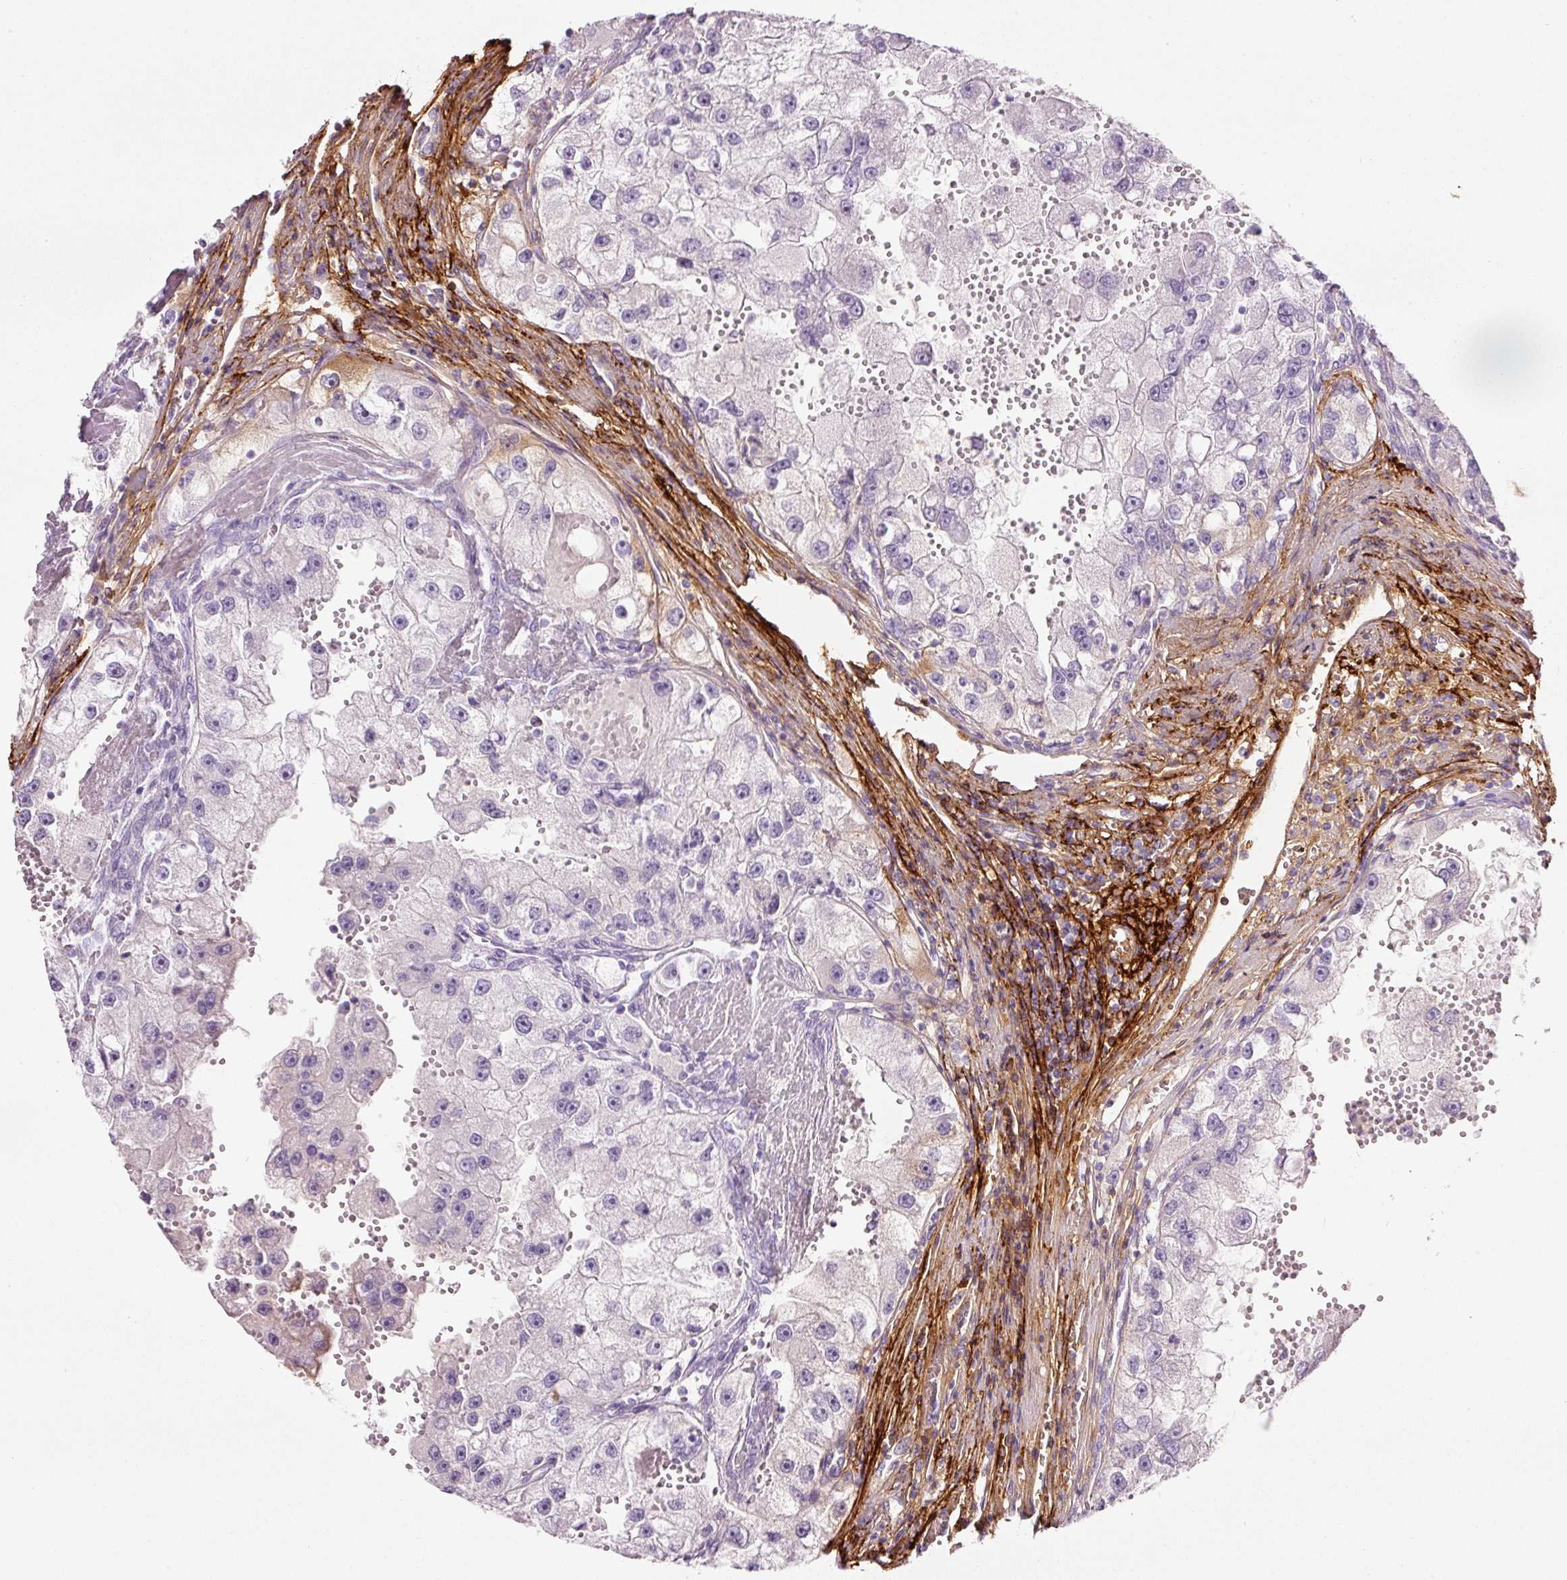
{"staining": {"intensity": "negative", "quantity": "none", "location": "none"}, "tissue": "renal cancer", "cell_type": "Tumor cells", "image_type": "cancer", "snomed": [{"axis": "morphology", "description": "Adenocarcinoma, NOS"}, {"axis": "topography", "description": "Kidney"}], "caption": "A high-resolution histopathology image shows IHC staining of renal cancer (adenocarcinoma), which exhibits no significant positivity in tumor cells. Nuclei are stained in blue.", "gene": "MFAP4", "patient": {"sex": "male", "age": 63}}